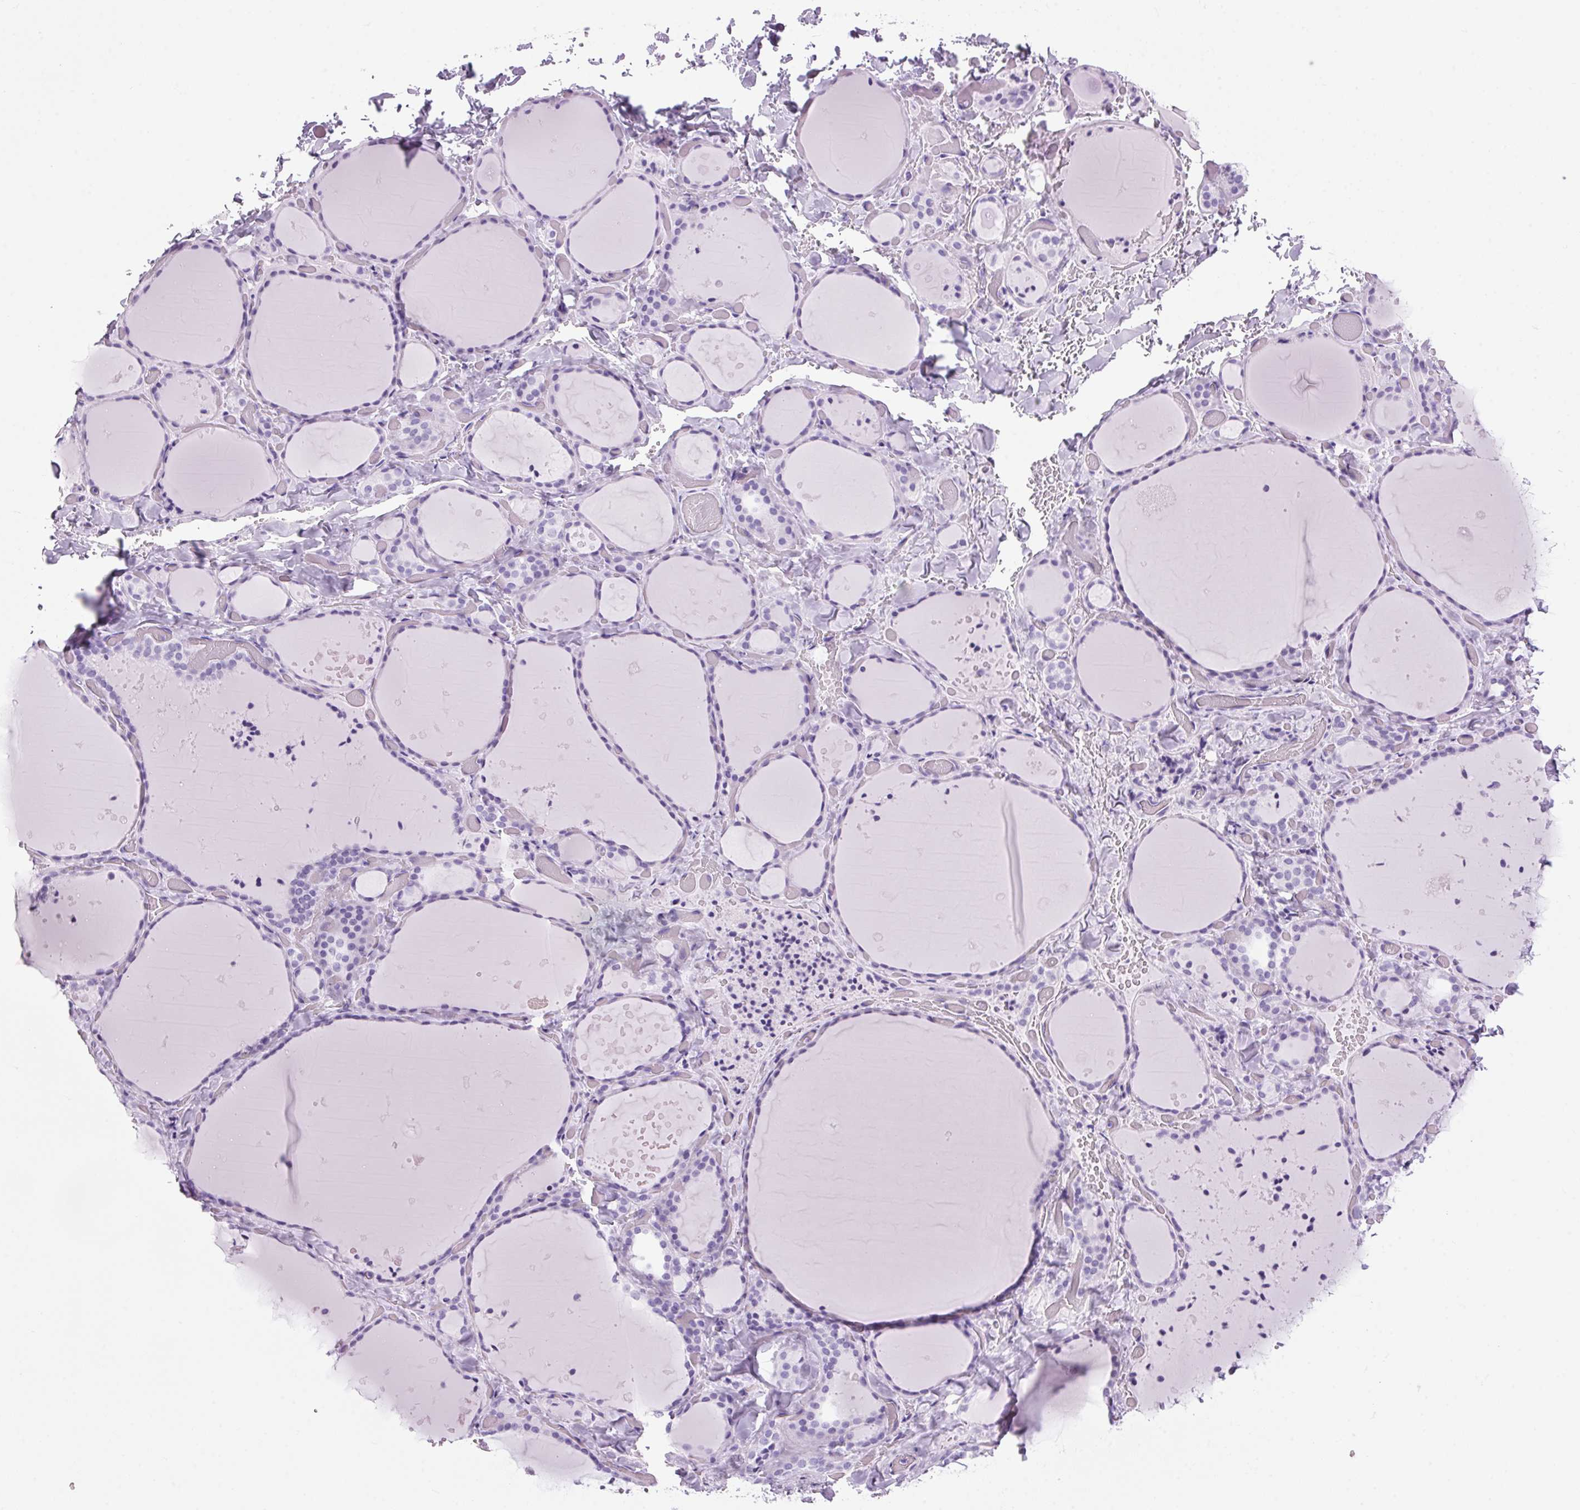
{"staining": {"intensity": "negative", "quantity": "none", "location": "none"}, "tissue": "thyroid gland", "cell_type": "Glandular cells", "image_type": "normal", "snomed": [{"axis": "morphology", "description": "Normal tissue, NOS"}, {"axis": "topography", "description": "Thyroid gland"}], "caption": "The immunohistochemistry (IHC) micrograph has no significant positivity in glandular cells of thyroid gland. (IHC, brightfield microscopy, high magnification).", "gene": "PPP1R1A", "patient": {"sex": "female", "age": 36}}